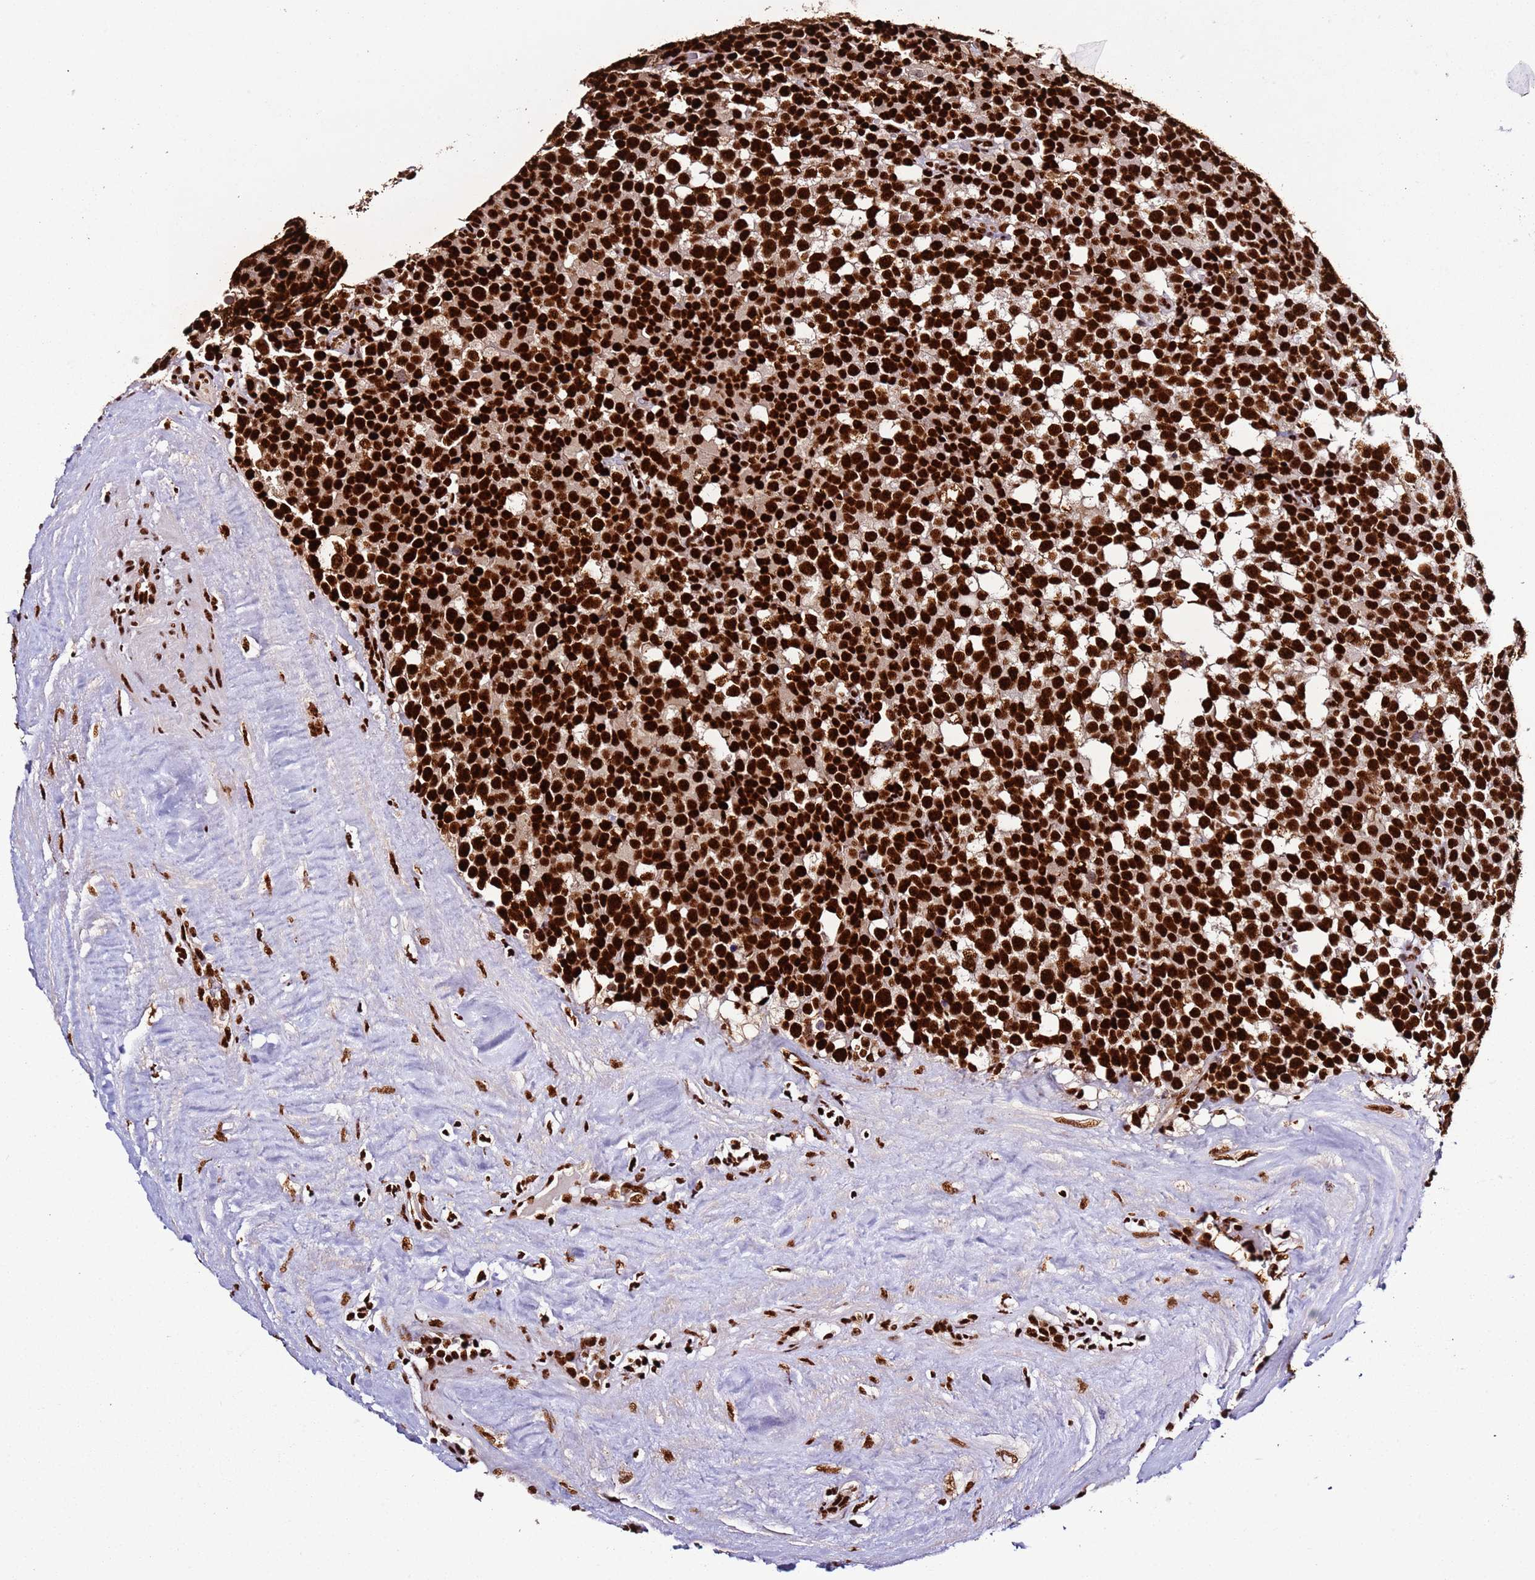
{"staining": {"intensity": "strong", "quantity": ">75%", "location": "nuclear"}, "tissue": "testis cancer", "cell_type": "Tumor cells", "image_type": "cancer", "snomed": [{"axis": "morphology", "description": "Seminoma, NOS"}, {"axis": "topography", "description": "Testis"}], "caption": "A high amount of strong nuclear positivity is seen in about >75% of tumor cells in testis cancer tissue. The staining was performed using DAB (3,3'-diaminobenzidine), with brown indicating positive protein expression. Nuclei are stained blue with hematoxylin.", "gene": "C6orf226", "patient": {"sex": "male", "age": 71}}